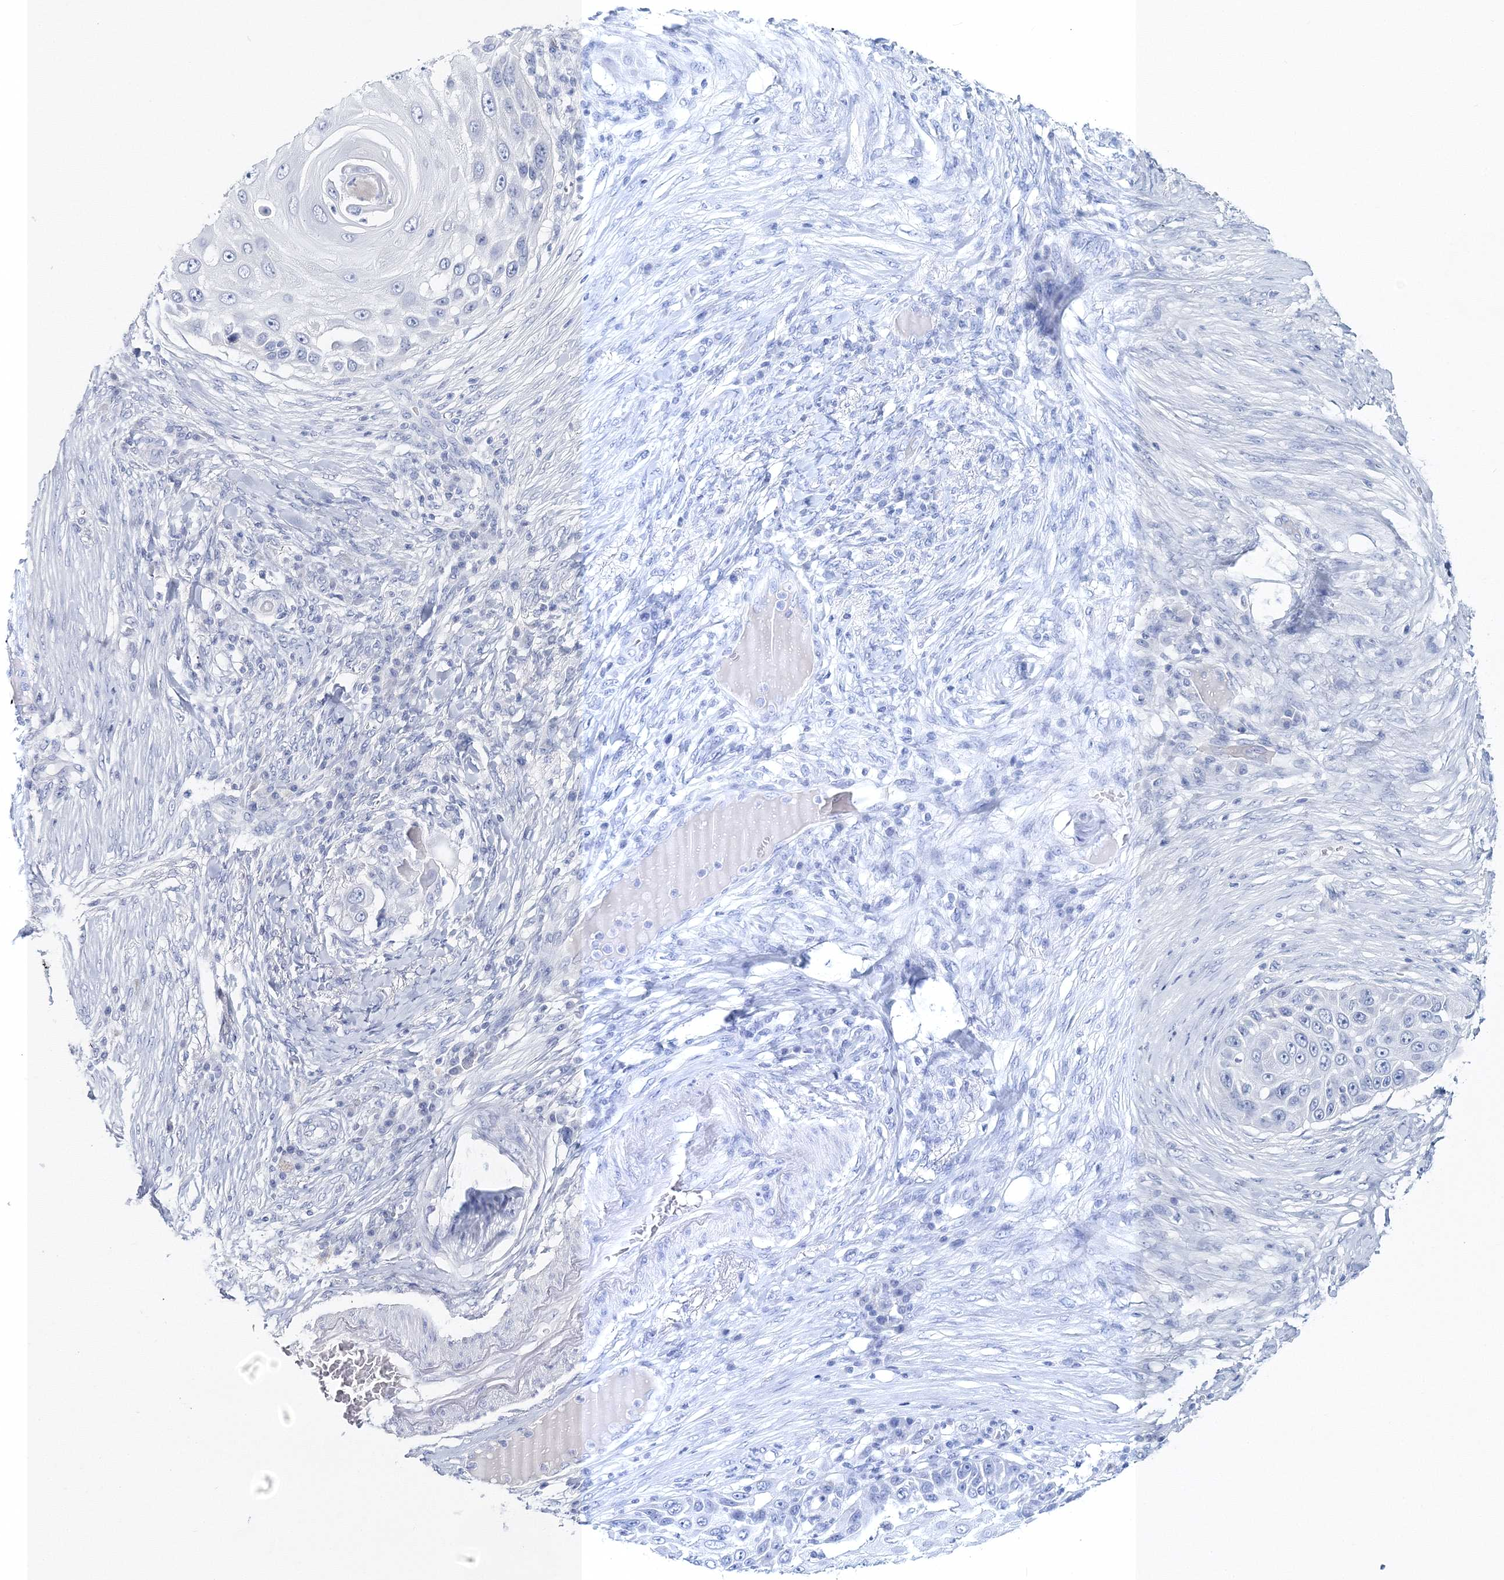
{"staining": {"intensity": "negative", "quantity": "none", "location": "none"}, "tissue": "skin cancer", "cell_type": "Tumor cells", "image_type": "cancer", "snomed": [{"axis": "morphology", "description": "Squamous cell carcinoma, NOS"}, {"axis": "topography", "description": "Skin"}], "caption": "Protein analysis of skin squamous cell carcinoma demonstrates no significant expression in tumor cells.", "gene": "MYOZ2", "patient": {"sex": "female", "age": 44}}